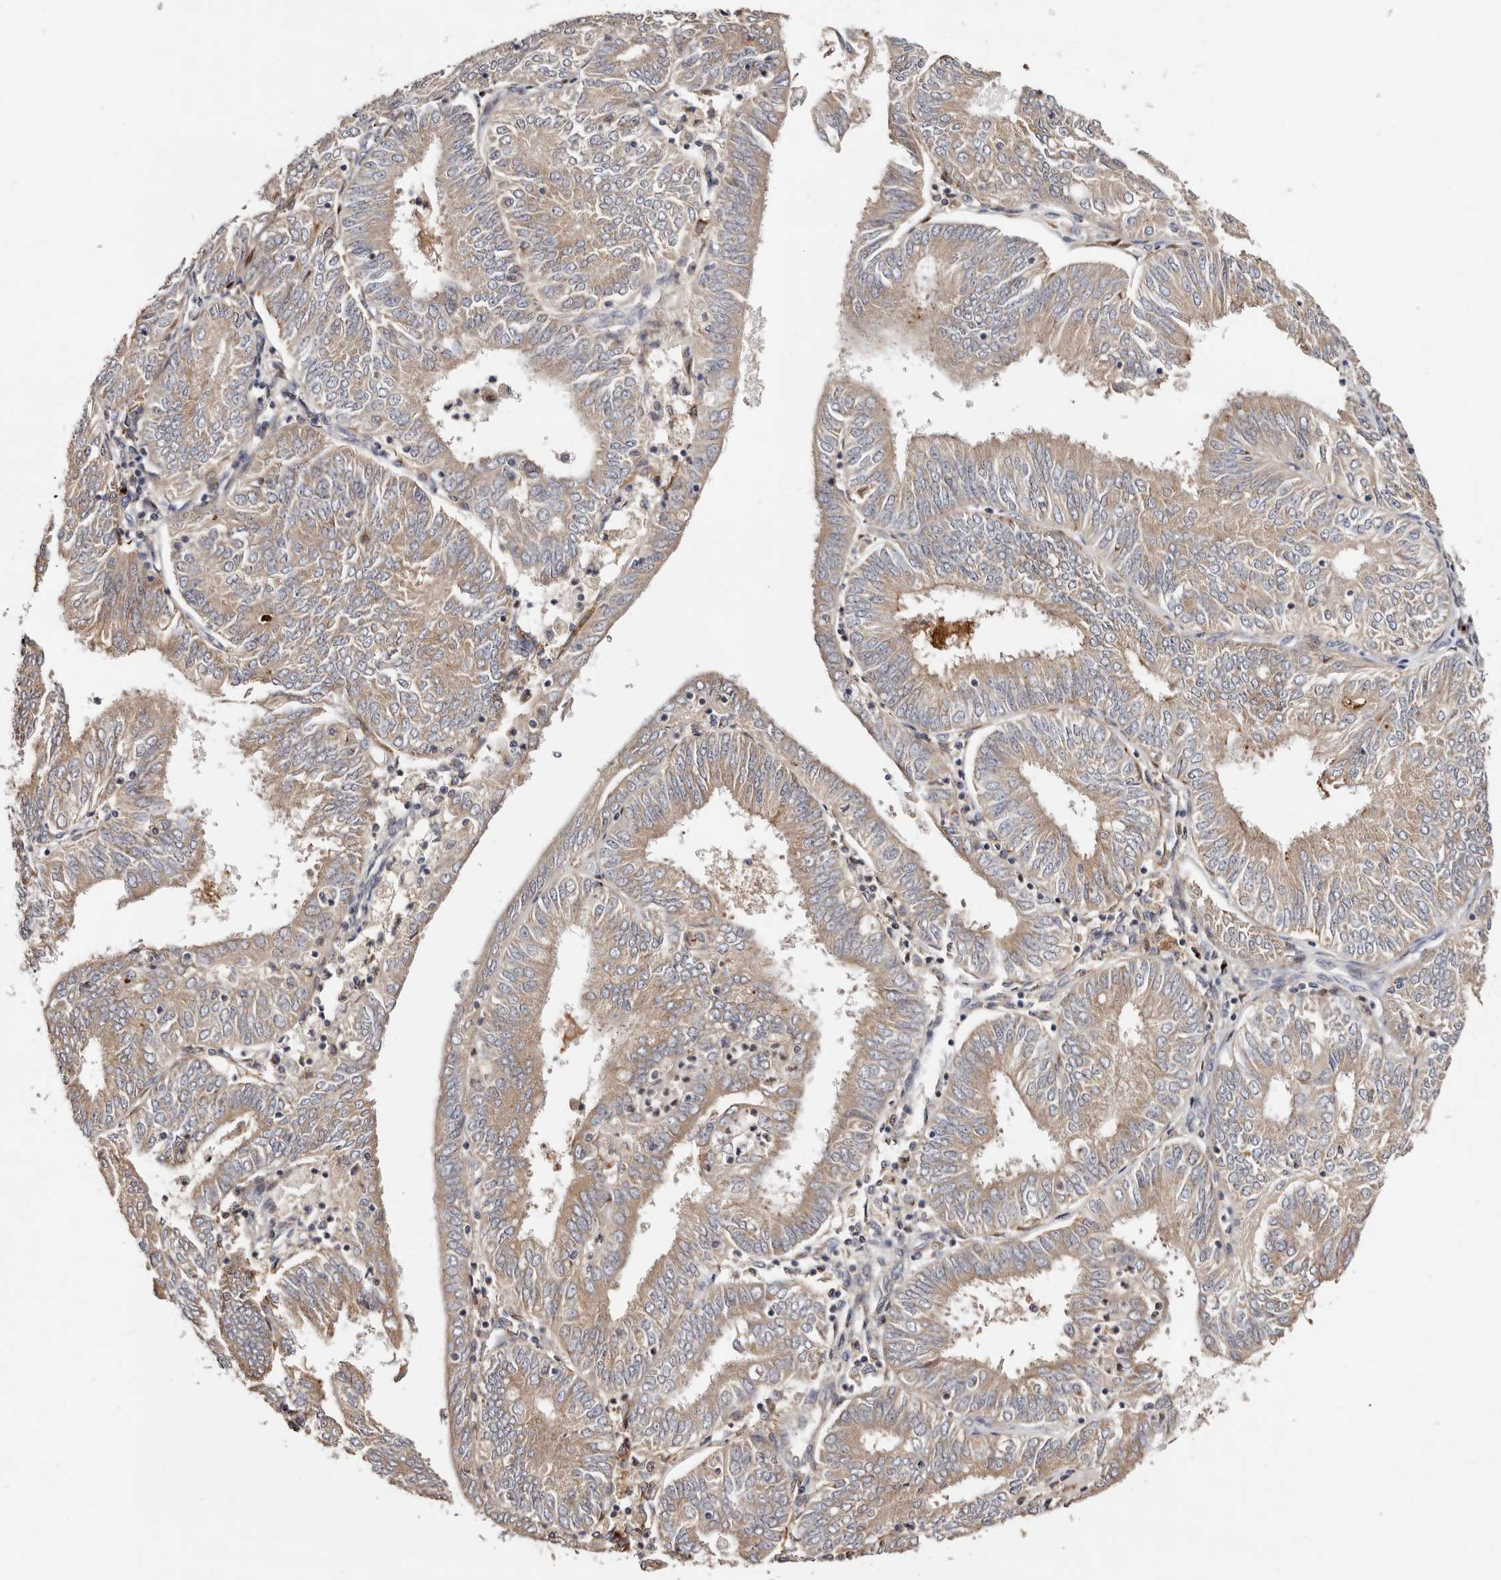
{"staining": {"intensity": "weak", "quantity": ">75%", "location": "cytoplasmic/membranous"}, "tissue": "endometrial cancer", "cell_type": "Tumor cells", "image_type": "cancer", "snomed": [{"axis": "morphology", "description": "Adenocarcinoma, NOS"}, {"axis": "topography", "description": "Endometrium"}], "caption": "Tumor cells display low levels of weak cytoplasmic/membranous expression in approximately >75% of cells in adenocarcinoma (endometrial).", "gene": "DACT2", "patient": {"sex": "female", "age": 58}}